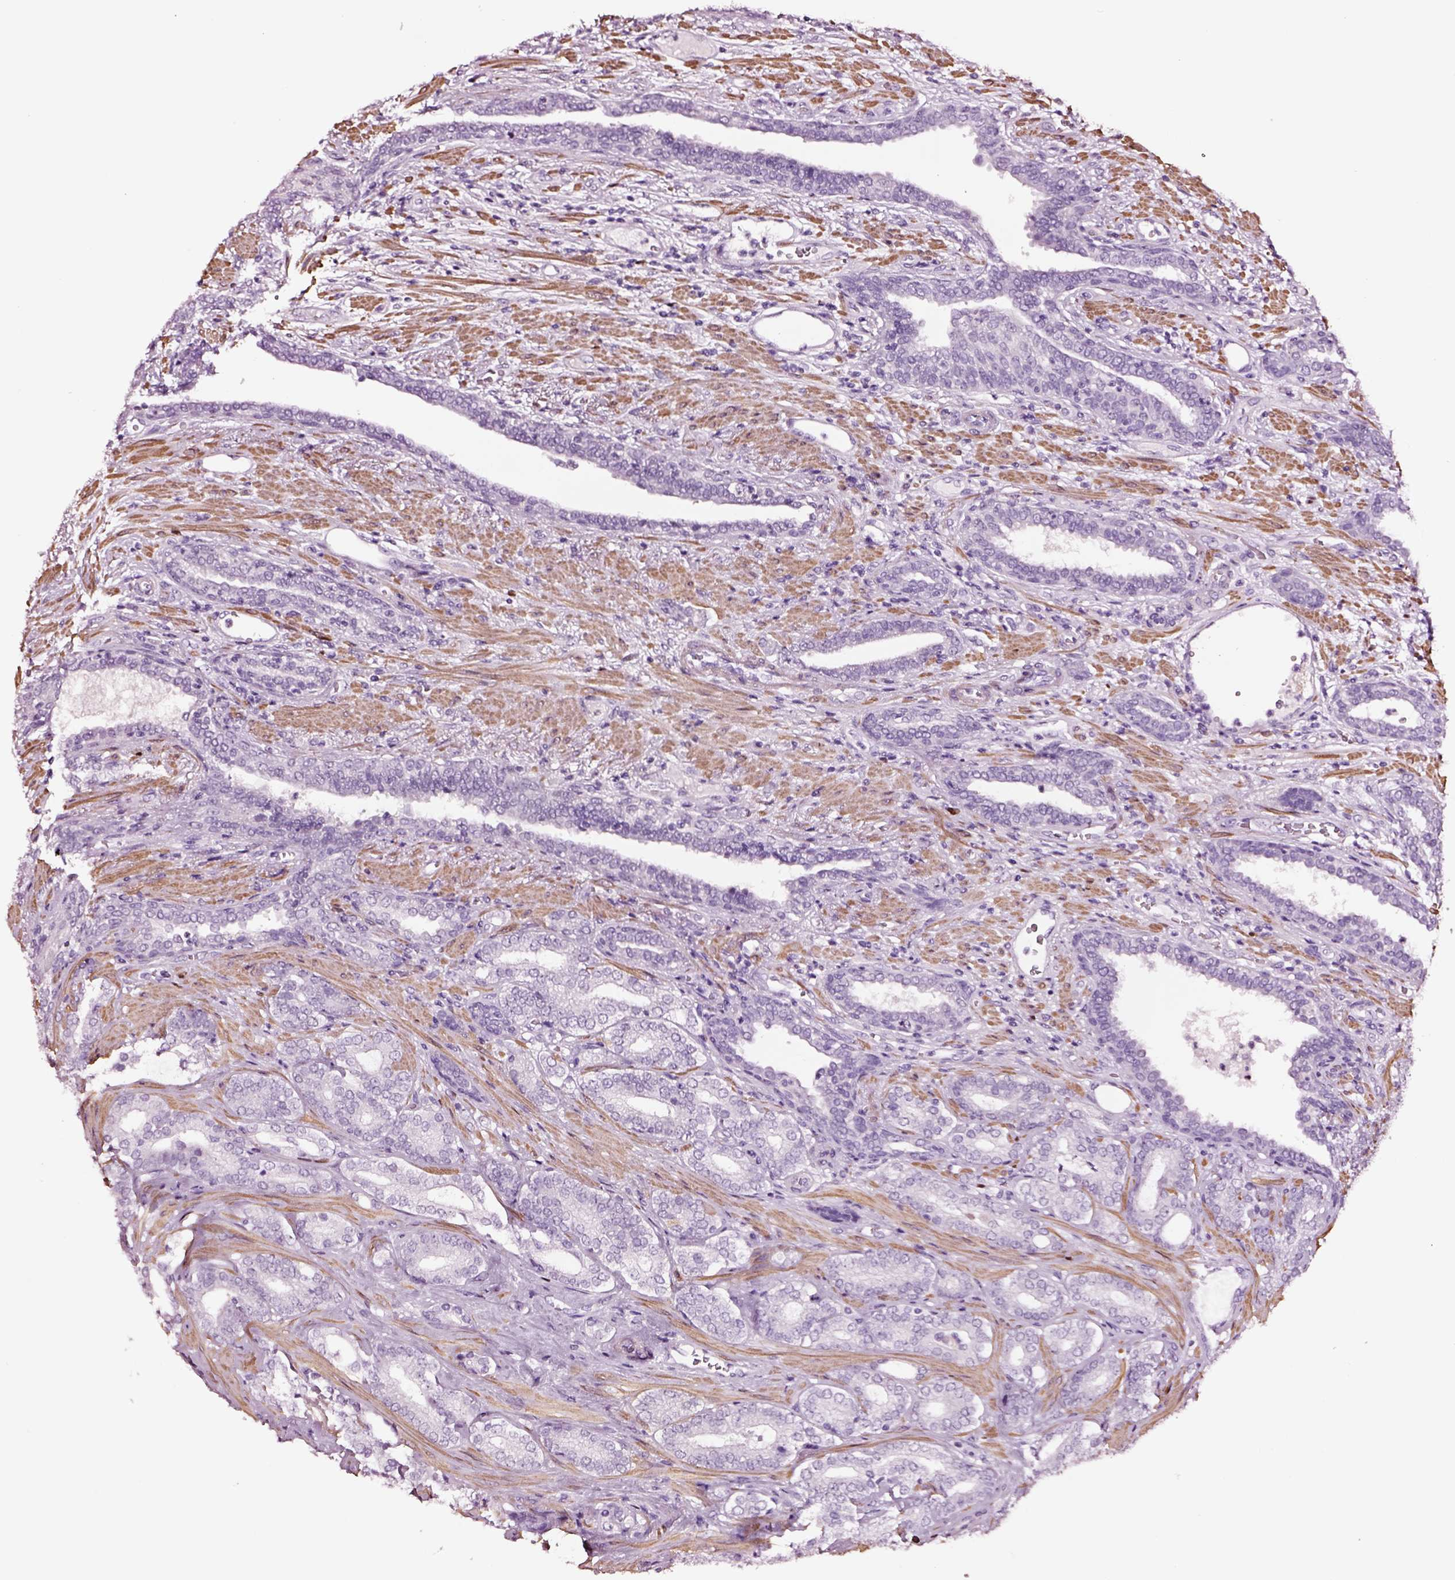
{"staining": {"intensity": "negative", "quantity": "none", "location": "none"}, "tissue": "prostate cancer", "cell_type": "Tumor cells", "image_type": "cancer", "snomed": [{"axis": "morphology", "description": "Adenocarcinoma, Low grade"}, {"axis": "topography", "description": "Prostate"}], "caption": "High magnification brightfield microscopy of prostate cancer stained with DAB (3,3'-diaminobenzidine) (brown) and counterstained with hematoxylin (blue): tumor cells show no significant positivity. (DAB immunohistochemistry (IHC) with hematoxylin counter stain).", "gene": "SOX10", "patient": {"sex": "male", "age": 61}}